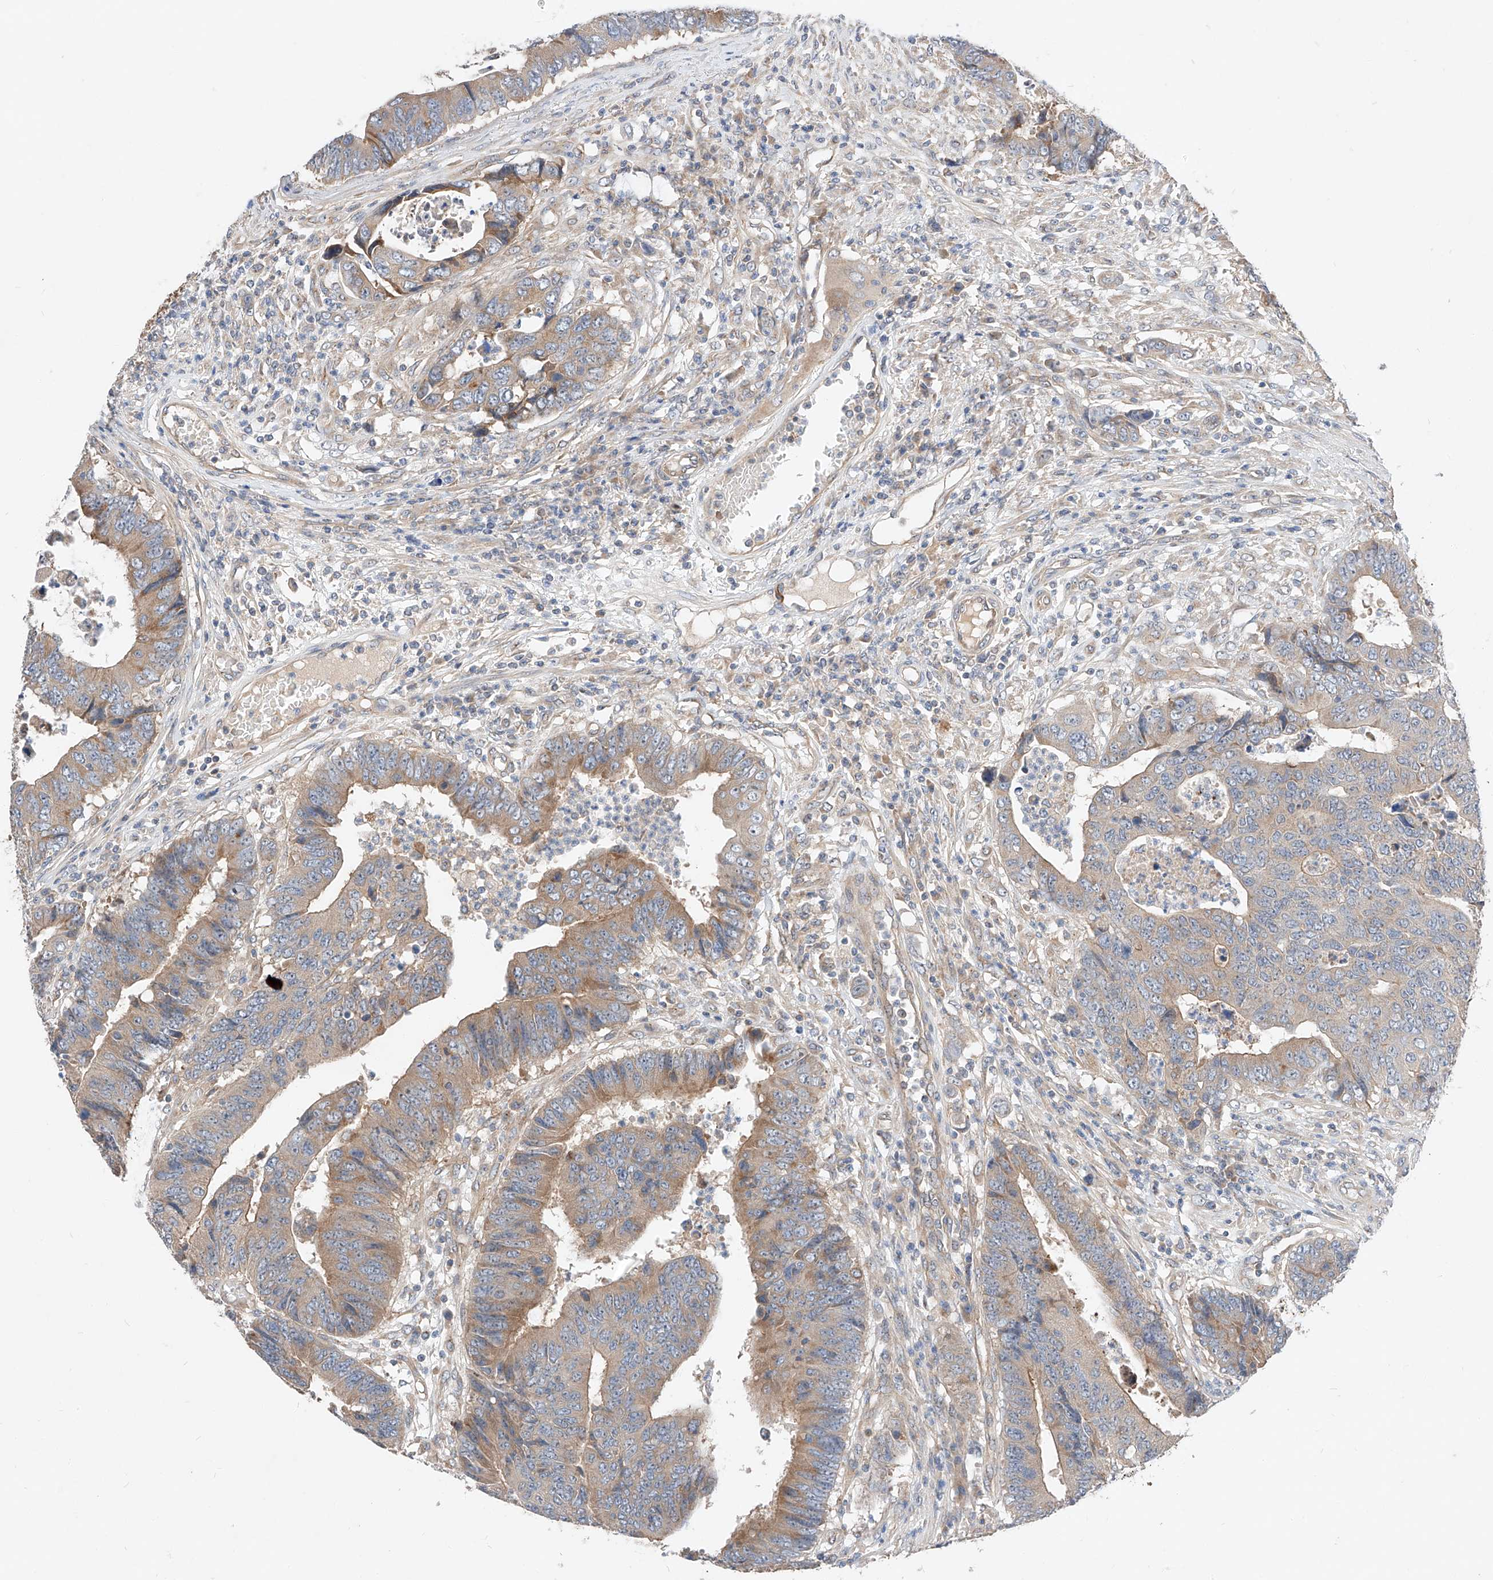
{"staining": {"intensity": "moderate", "quantity": "25%-75%", "location": "cytoplasmic/membranous"}, "tissue": "colorectal cancer", "cell_type": "Tumor cells", "image_type": "cancer", "snomed": [{"axis": "morphology", "description": "Adenocarcinoma, NOS"}, {"axis": "topography", "description": "Rectum"}], "caption": "Colorectal cancer (adenocarcinoma) stained for a protein reveals moderate cytoplasmic/membranous positivity in tumor cells. Using DAB (brown) and hematoxylin (blue) stains, captured at high magnification using brightfield microscopy.", "gene": "RUSC1", "patient": {"sex": "male", "age": 84}}